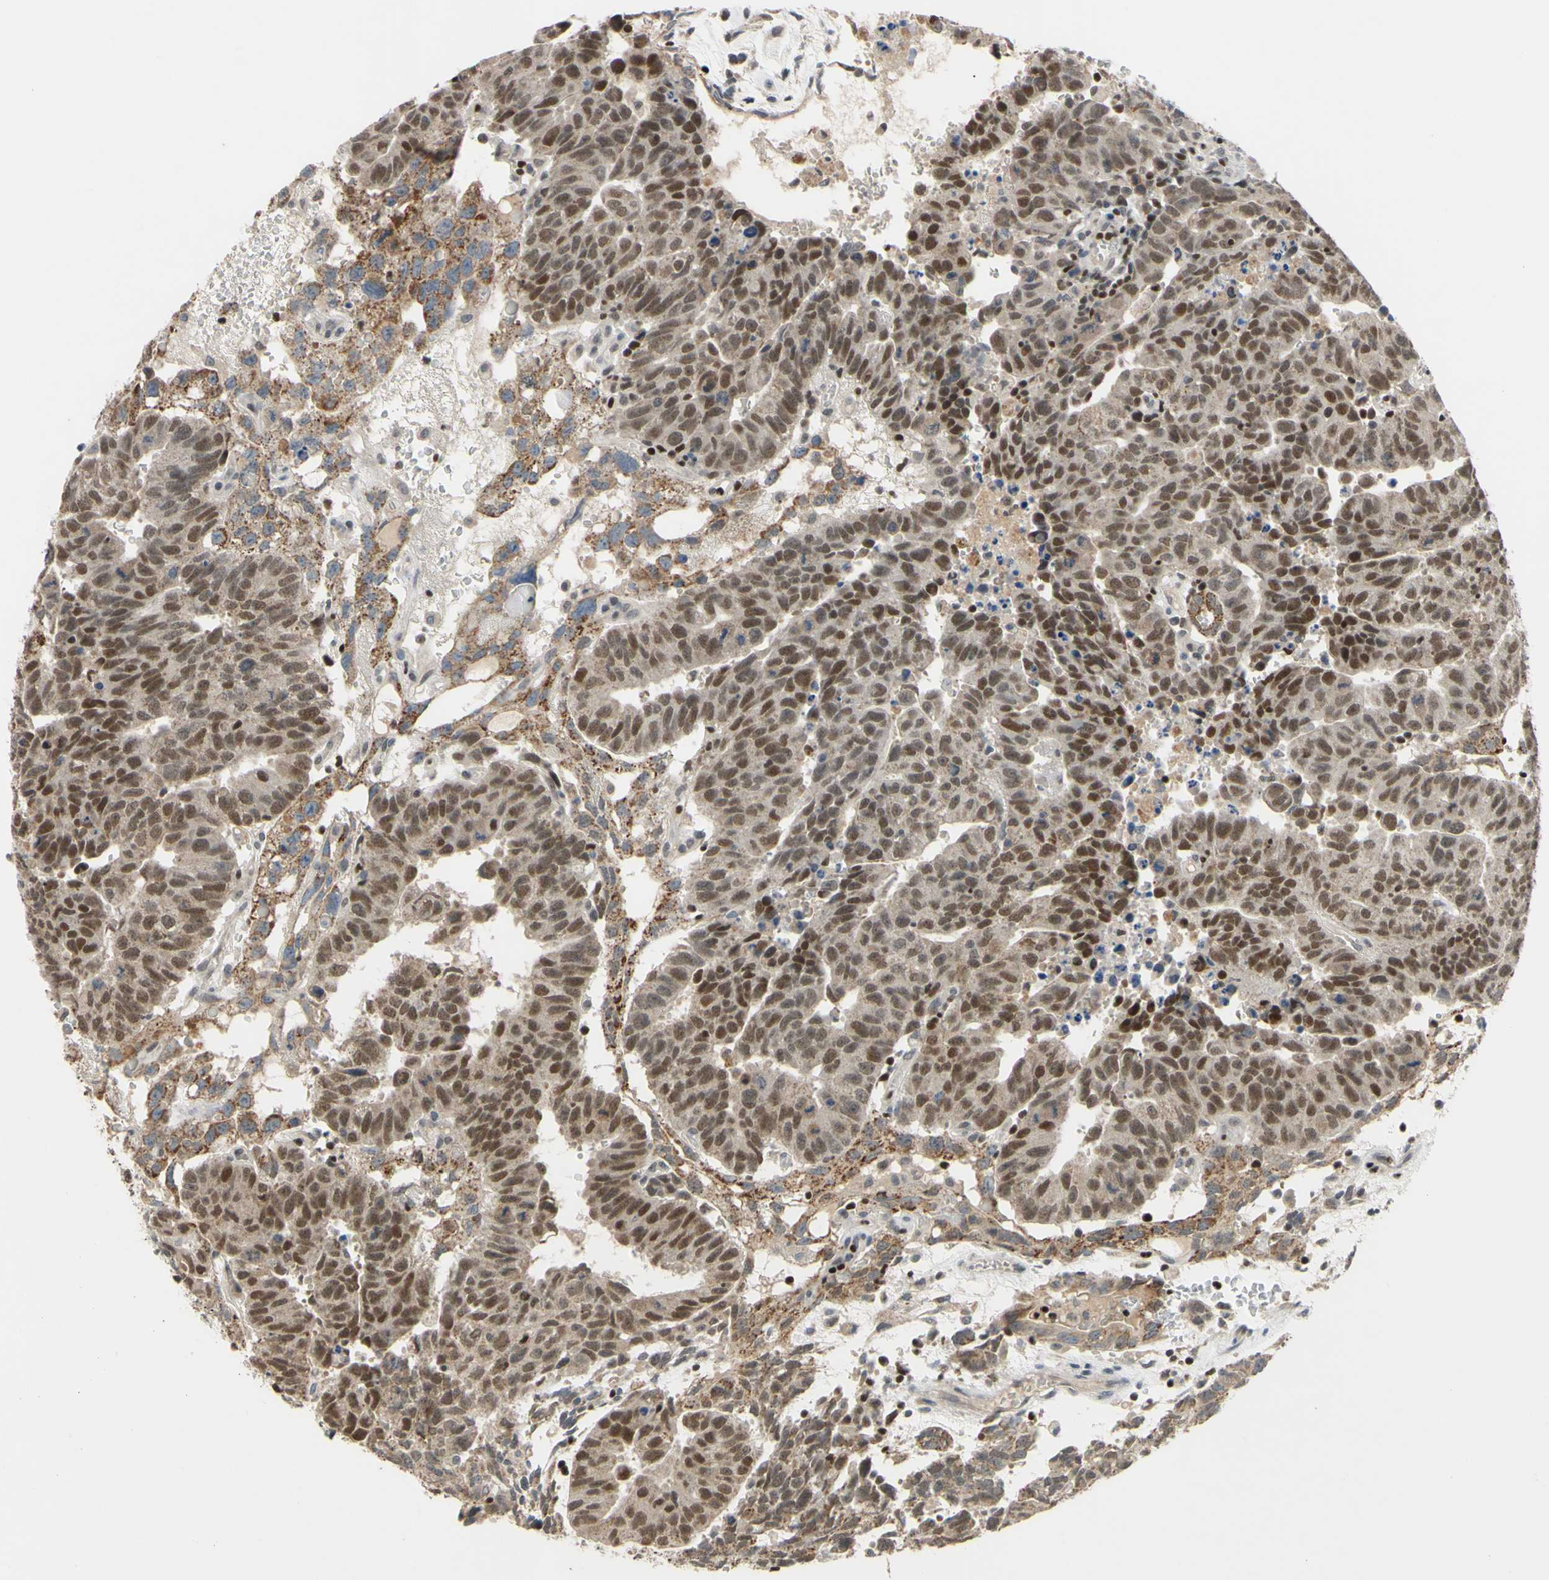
{"staining": {"intensity": "weak", "quantity": ">75%", "location": "cytoplasmic/membranous,nuclear"}, "tissue": "testis cancer", "cell_type": "Tumor cells", "image_type": "cancer", "snomed": [{"axis": "morphology", "description": "Seminoma, NOS"}, {"axis": "morphology", "description": "Carcinoma, Embryonal, NOS"}, {"axis": "topography", "description": "Testis"}], "caption": "Immunohistochemistry (IHC) image of human testis cancer (seminoma) stained for a protein (brown), which demonstrates low levels of weak cytoplasmic/membranous and nuclear staining in approximately >75% of tumor cells.", "gene": "SP4", "patient": {"sex": "male", "age": 52}}